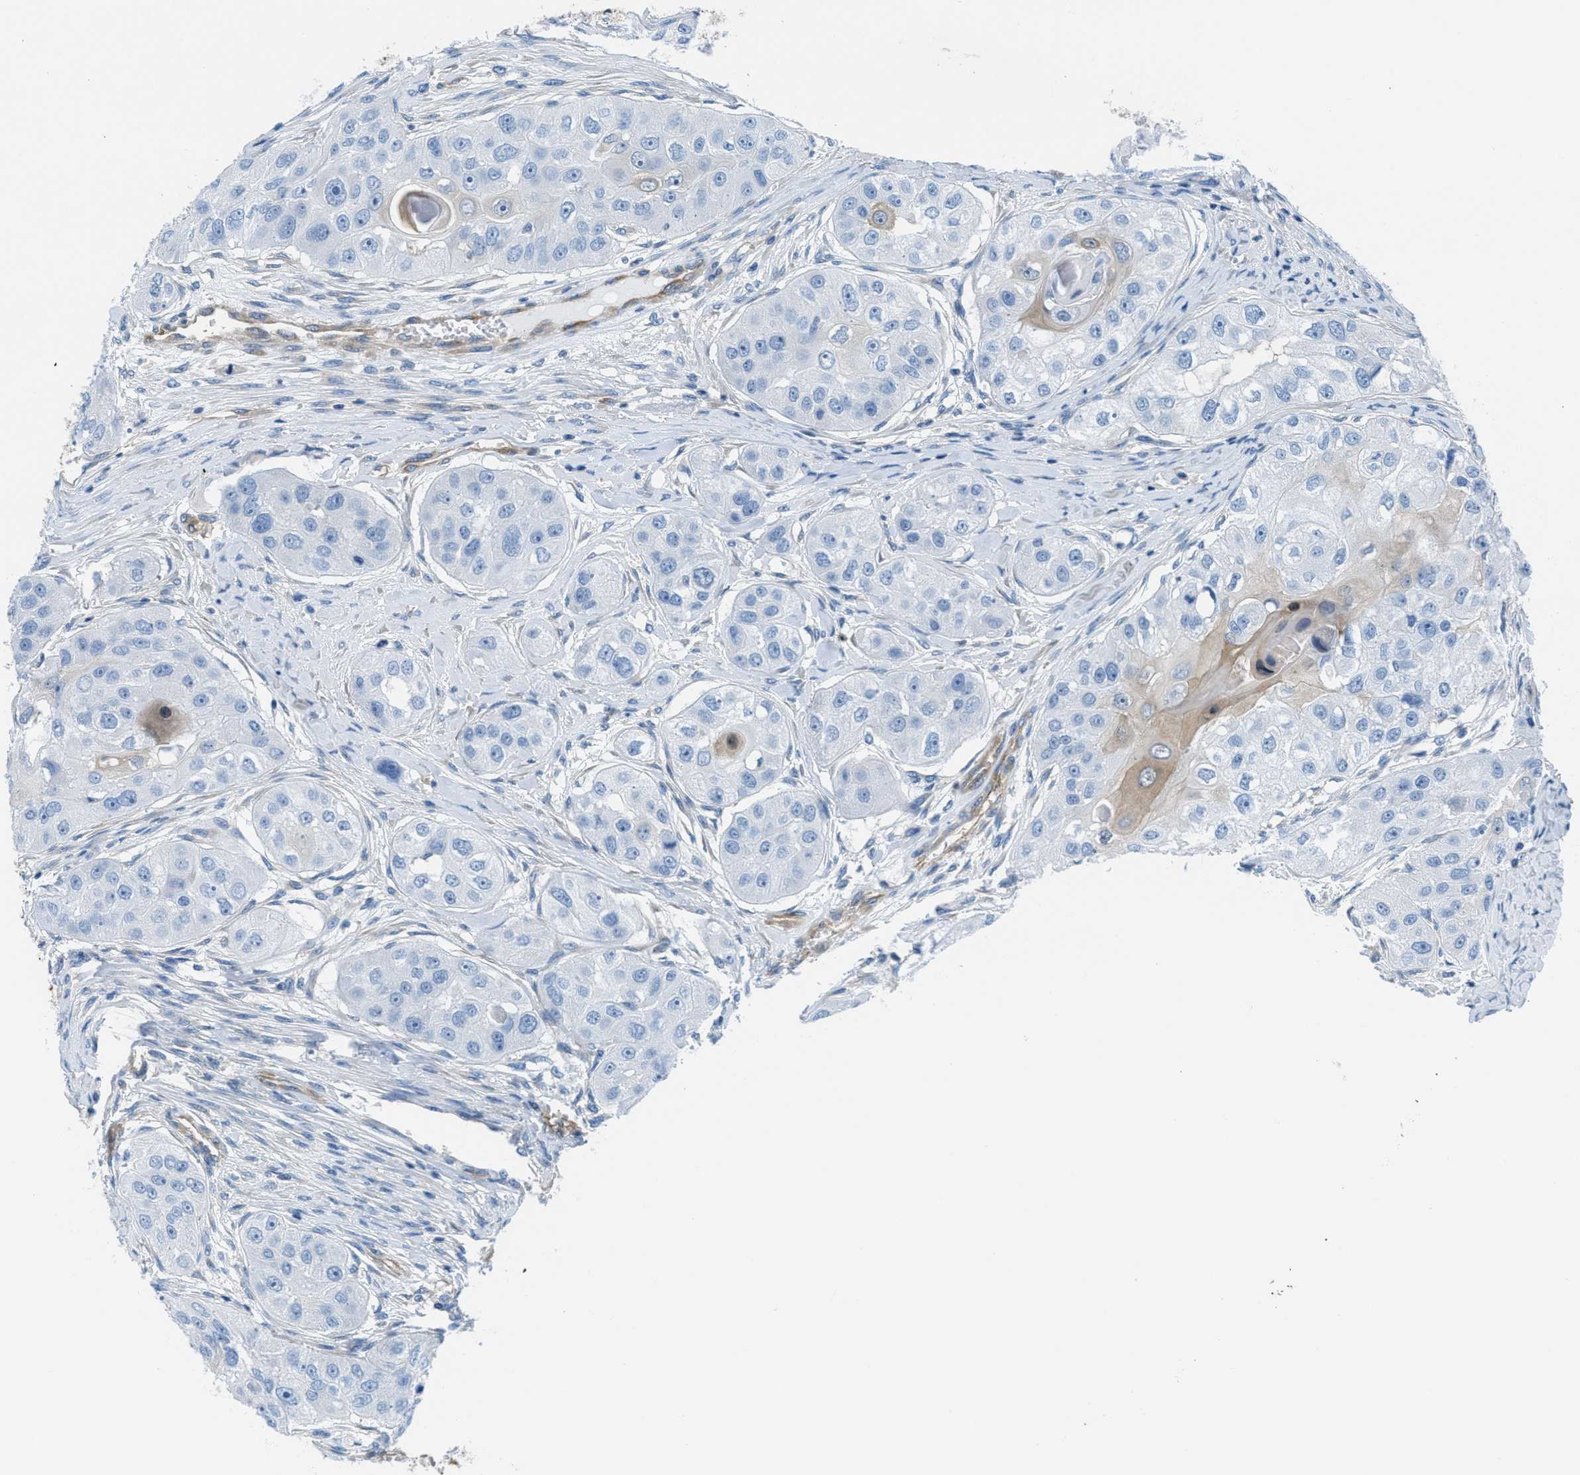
{"staining": {"intensity": "negative", "quantity": "none", "location": "none"}, "tissue": "head and neck cancer", "cell_type": "Tumor cells", "image_type": "cancer", "snomed": [{"axis": "morphology", "description": "Normal tissue, NOS"}, {"axis": "morphology", "description": "Squamous cell carcinoma, NOS"}, {"axis": "topography", "description": "Oral tissue"}, {"axis": "topography", "description": "Head-Neck"}], "caption": "The photomicrograph demonstrates no significant staining in tumor cells of head and neck squamous cell carcinoma.", "gene": "MAPRE2", "patient": {"sex": "female", "age": 50}}